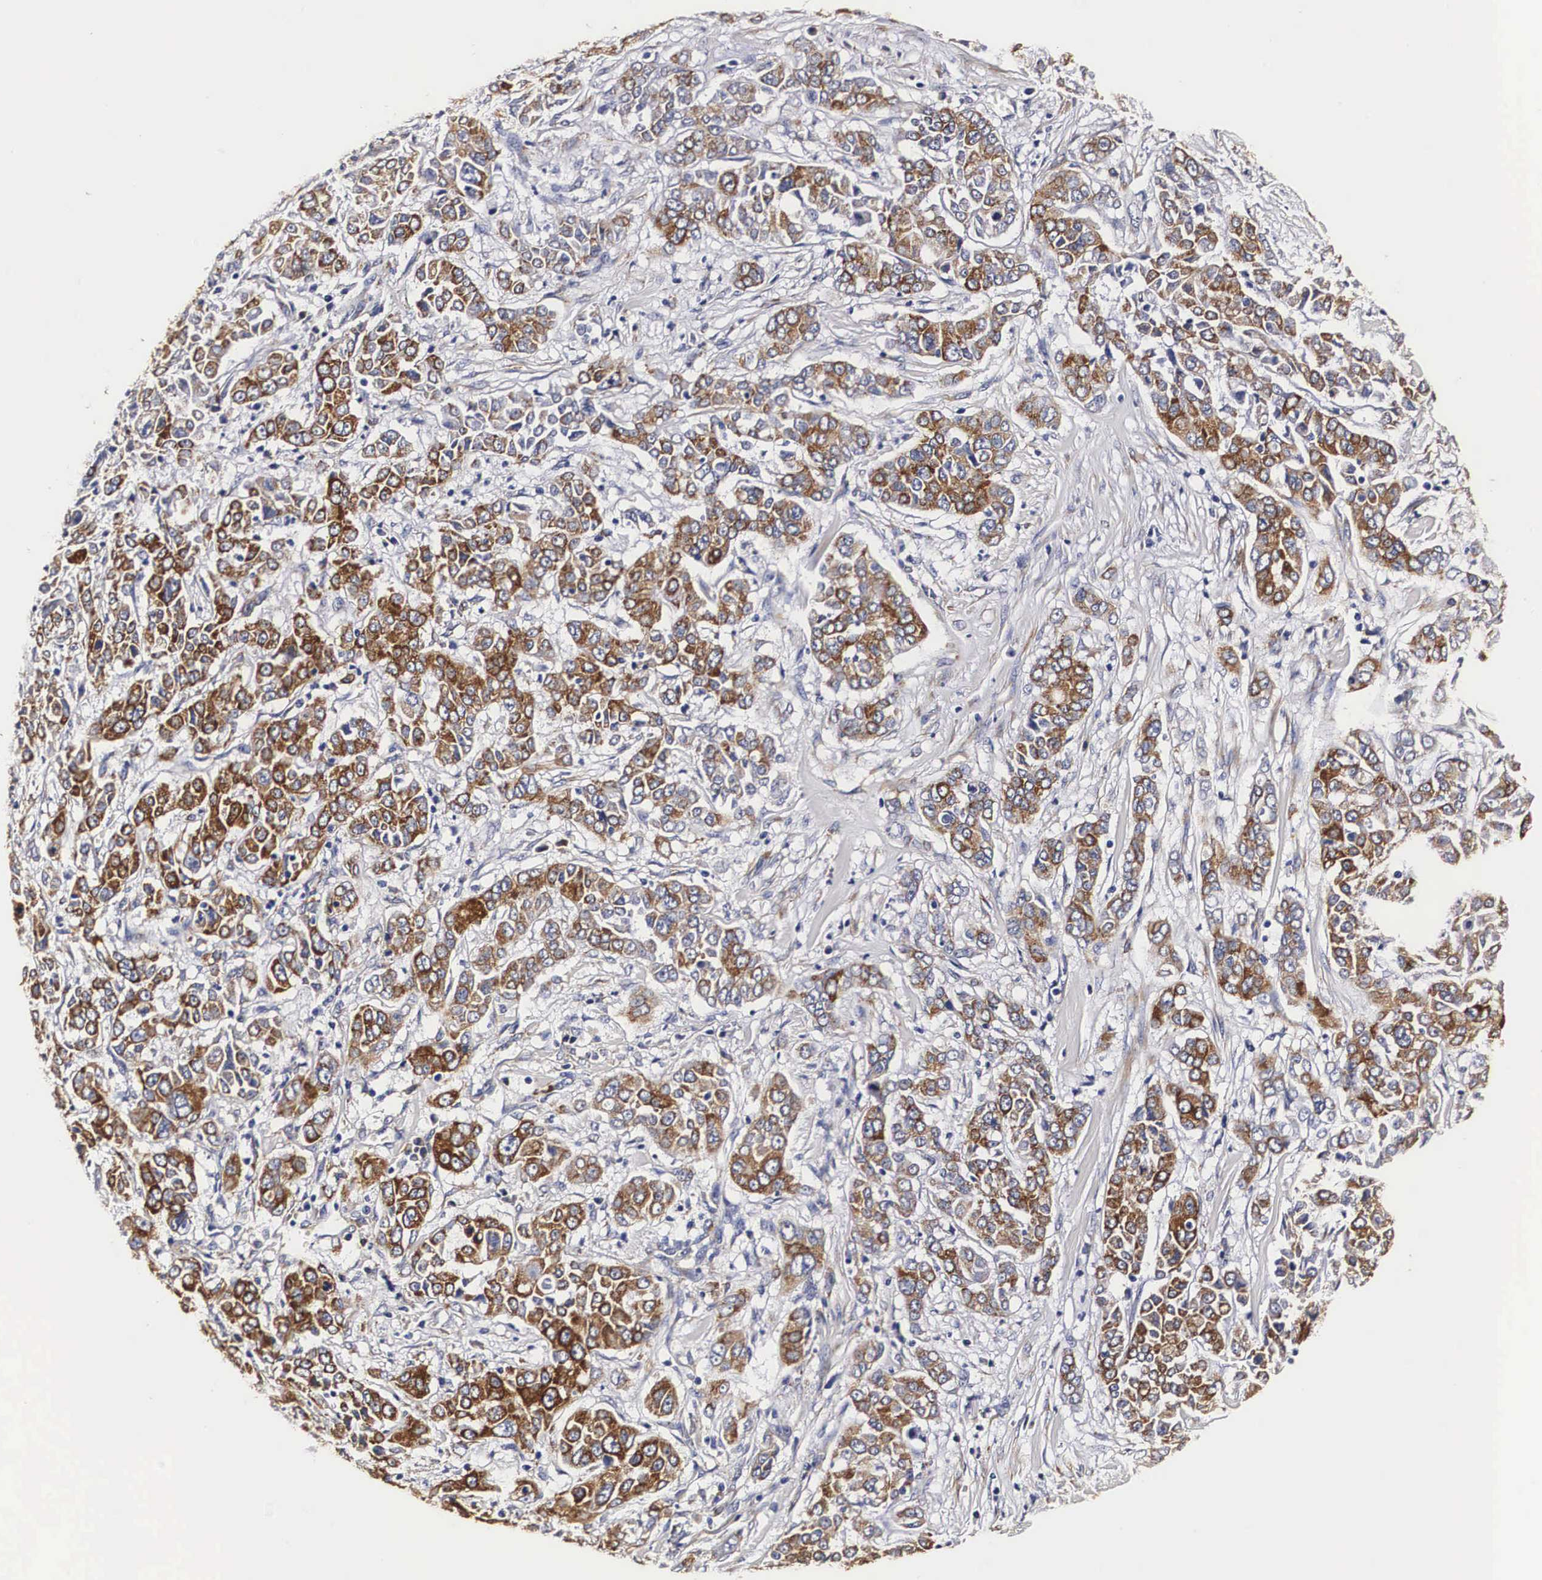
{"staining": {"intensity": "moderate", "quantity": ">75%", "location": "cytoplasmic/membranous"}, "tissue": "pancreatic cancer", "cell_type": "Tumor cells", "image_type": "cancer", "snomed": [{"axis": "morphology", "description": "Adenocarcinoma, NOS"}, {"axis": "topography", "description": "Pancreas"}], "caption": "Tumor cells reveal medium levels of moderate cytoplasmic/membranous expression in approximately >75% of cells in human pancreatic adenocarcinoma. The protein is stained brown, and the nuclei are stained in blue (DAB IHC with brightfield microscopy, high magnification).", "gene": "CKAP4", "patient": {"sex": "female", "age": 52}}